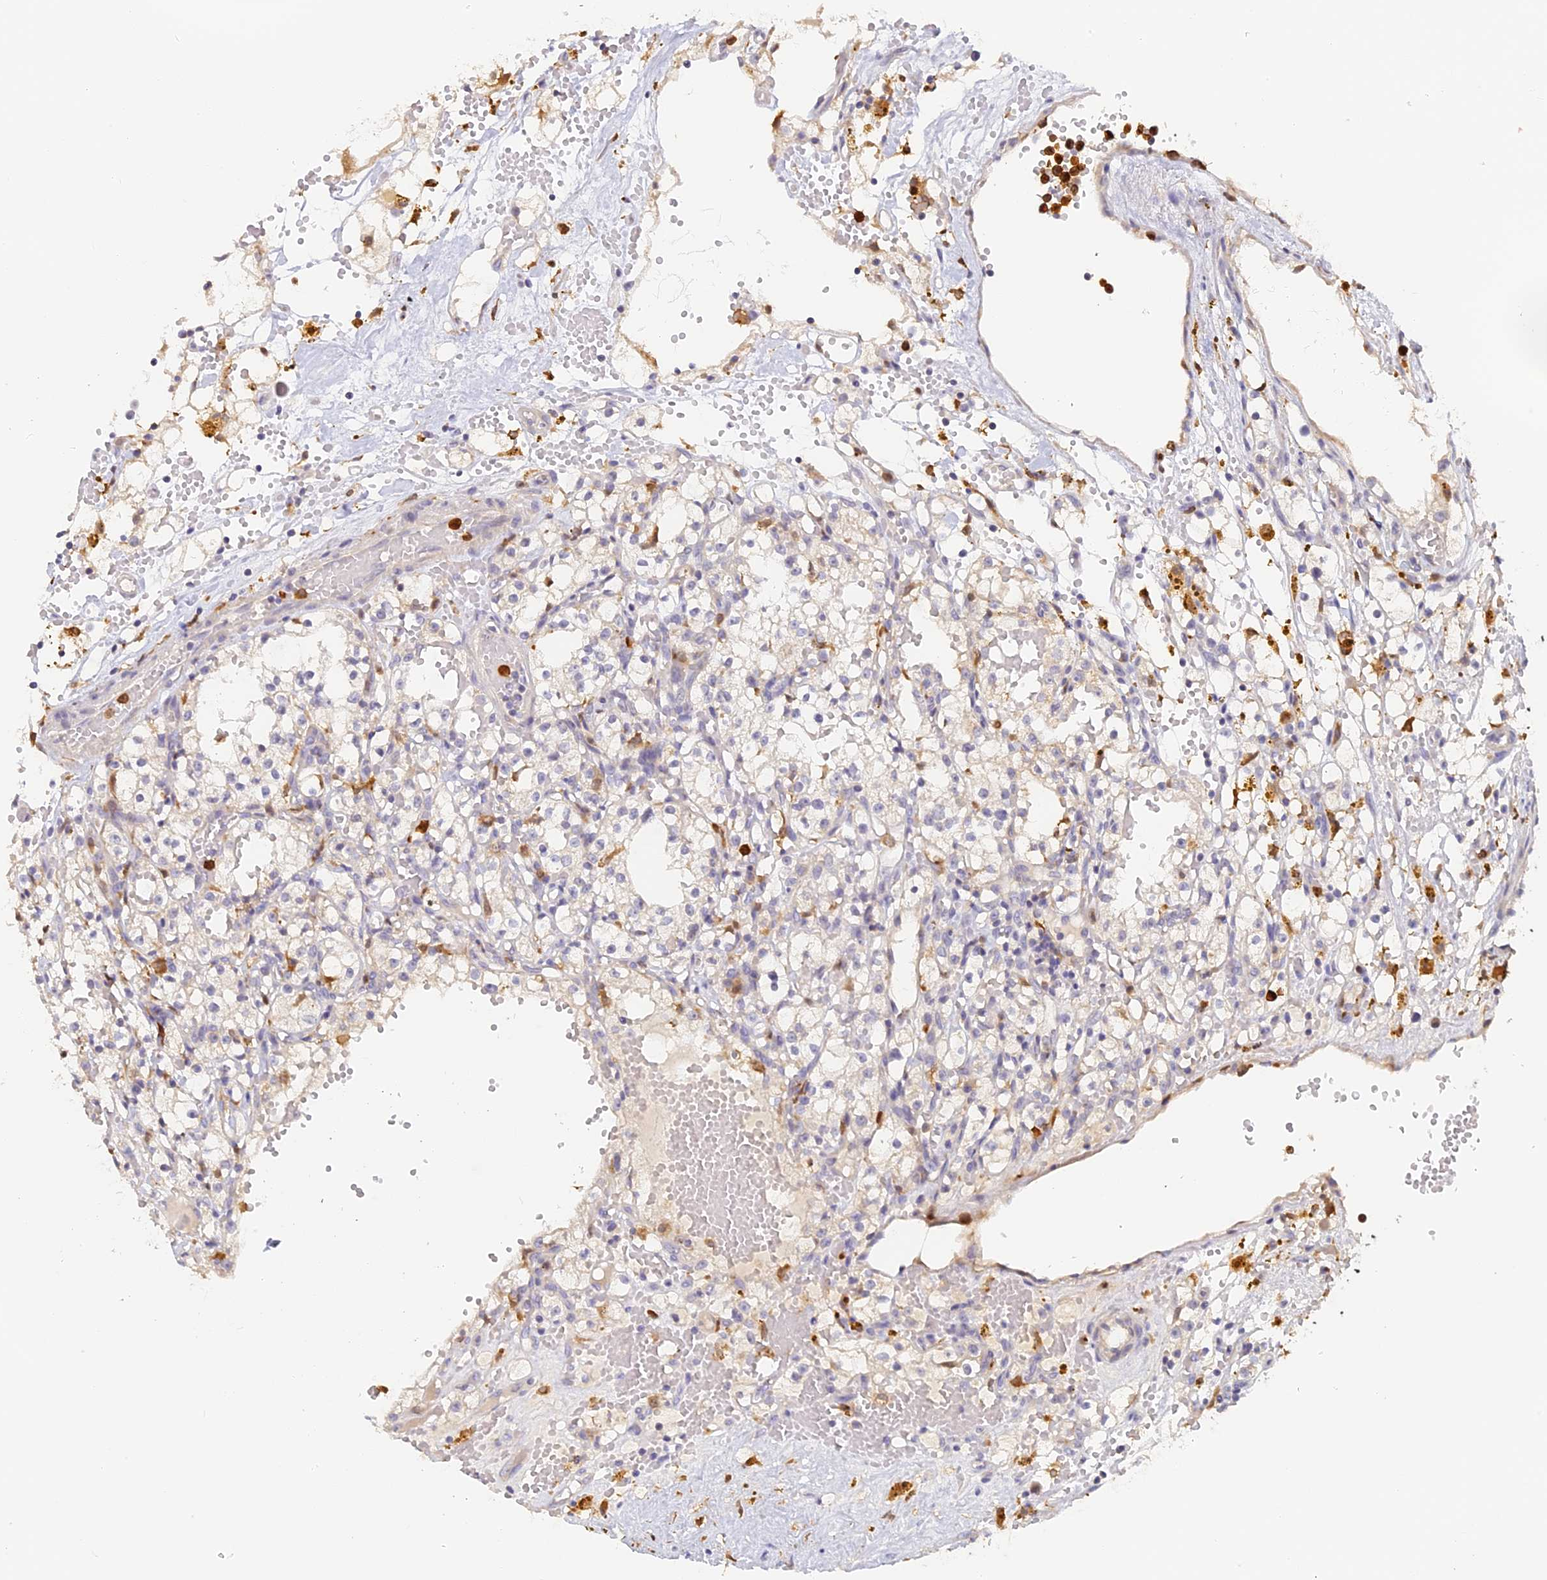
{"staining": {"intensity": "negative", "quantity": "none", "location": "none"}, "tissue": "renal cancer", "cell_type": "Tumor cells", "image_type": "cancer", "snomed": [{"axis": "morphology", "description": "Adenocarcinoma, NOS"}, {"axis": "topography", "description": "Kidney"}], "caption": "There is no significant positivity in tumor cells of renal cancer (adenocarcinoma).", "gene": "NCF4", "patient": {"sex": "male", "age": 56}}